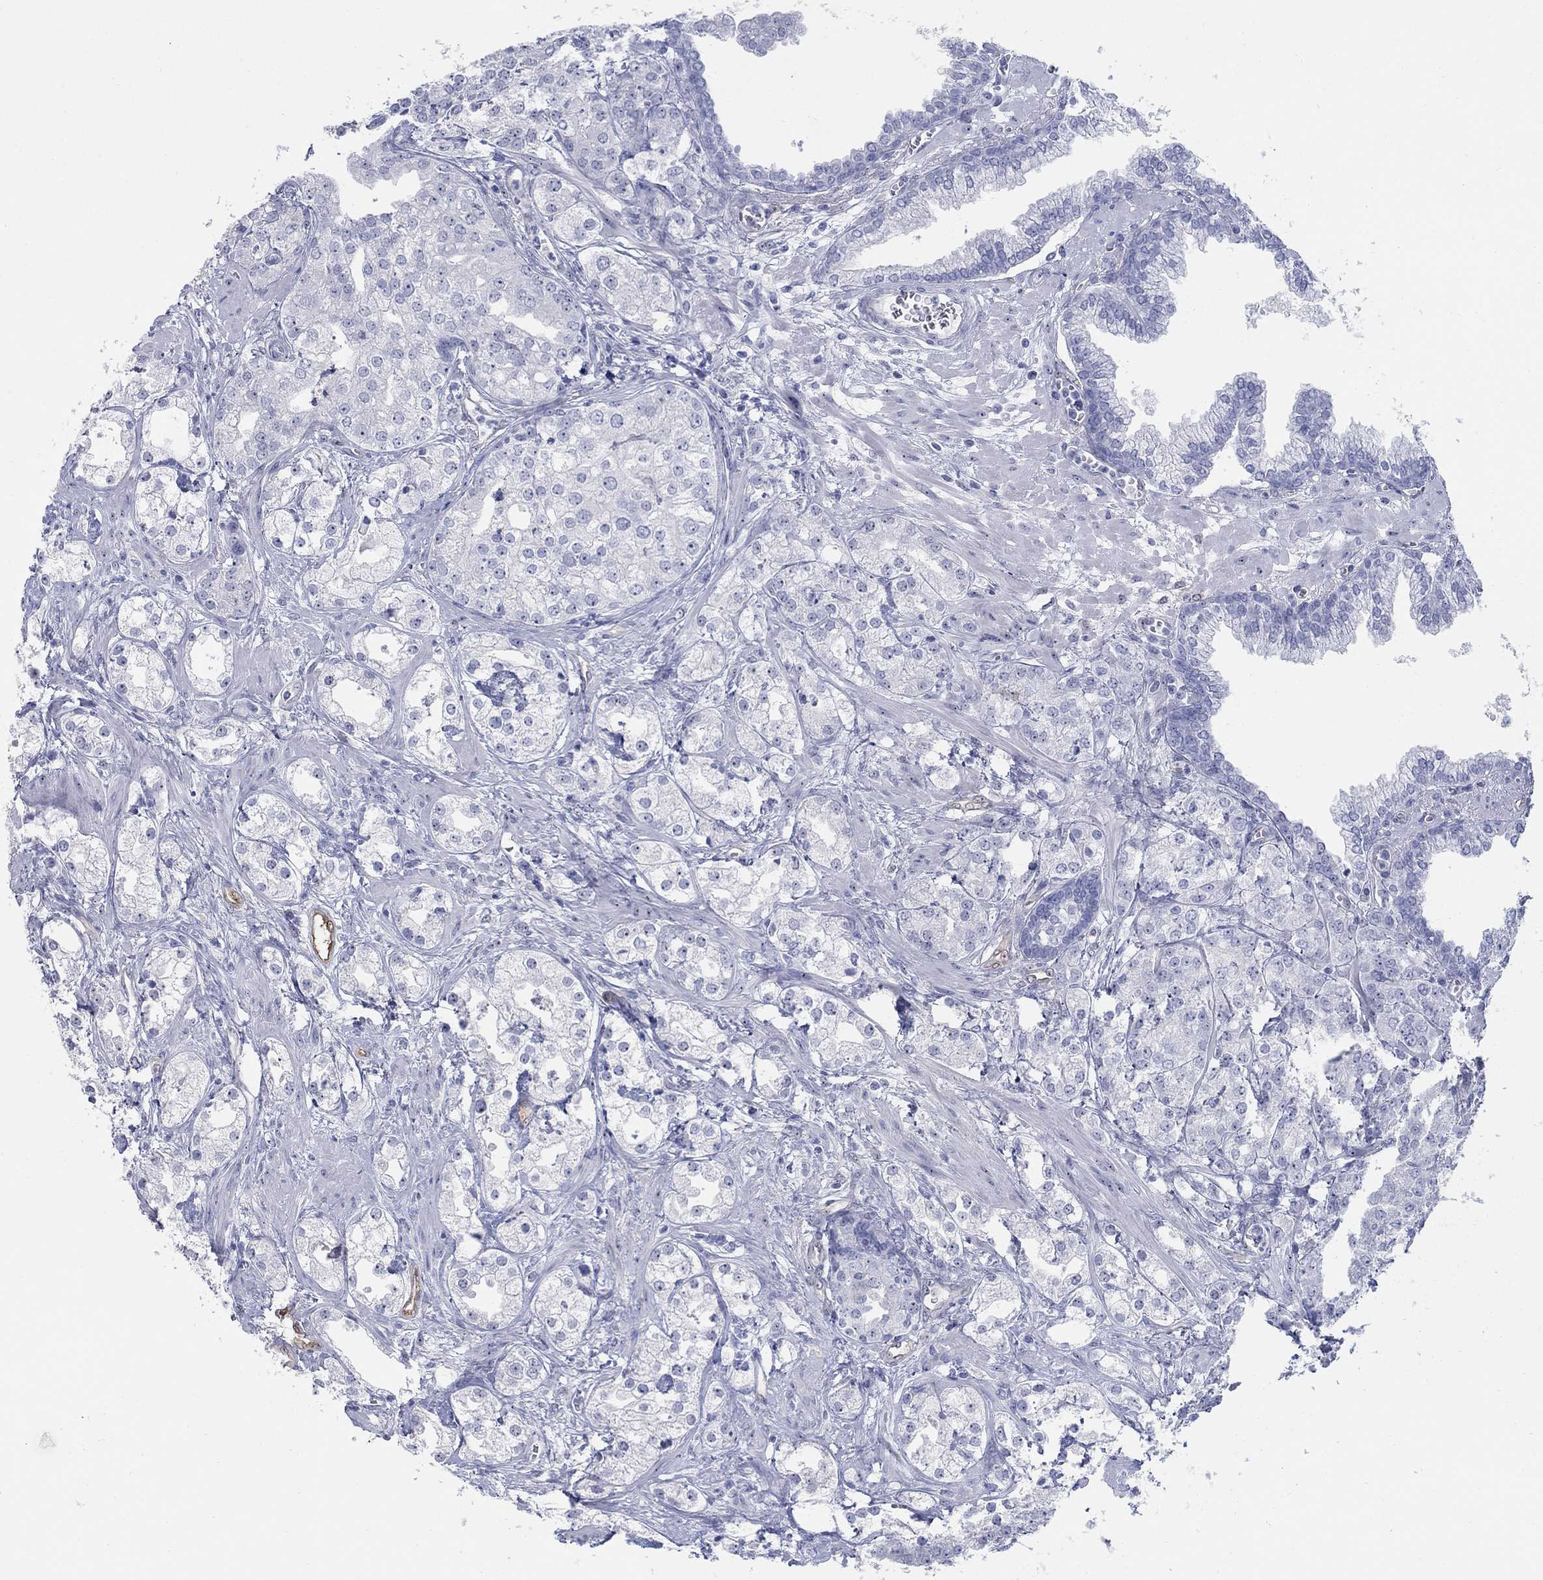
{"staining": {"intensity": "negative", "quantity": "none", "location": "none"}, "tissue": "prostate cancer", "cell_type": "Tumor cells", "image_type": "cancer", "snomed": [{"axis": "morphology", "description": "Adenocarcinoma, NOS"}, {"axis": "topography", "description": "Prostate and seminal vesicle, NOS"}, {"axis": "topography", "description": "Prostate"}], "caption": "Immunohistochemistry (IHC) histopathology image of prostate cancer stained for a protein (brown), which exhibits no positivity in tumor cells. (Brightfield microscopy of DAB immunohistochemistry (IHC) at high magnification).", "gene": "AKR1C2", "patient": {"sex": "male", "age": 62}}